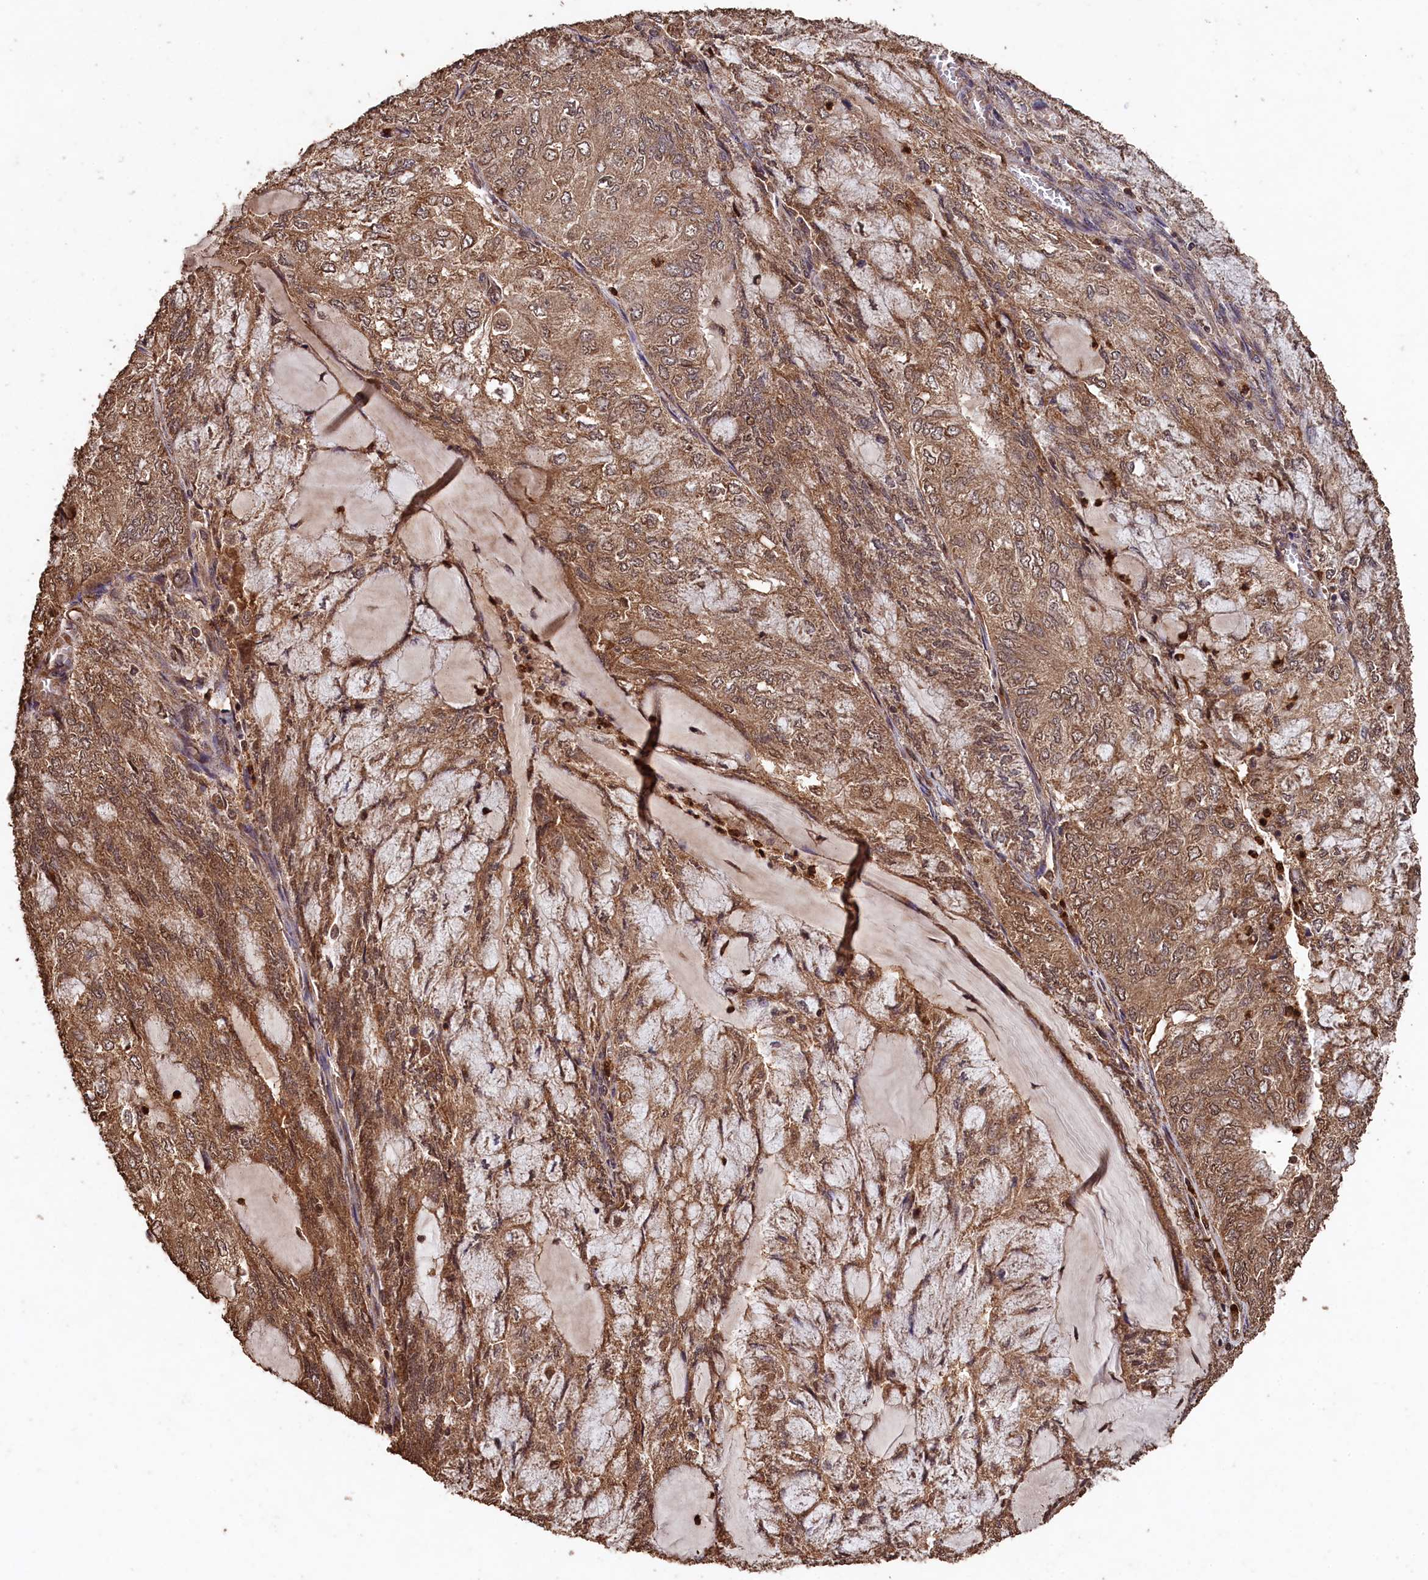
{"staining": {"intensity": "moderate", "quantity": ">75%", "location": "cytoplasmic/membranous,nuclear"}, "tissue": "endometrial cancer", "cell_type": "Tumor cells", "image_type": "cancer", "snomed": [{"axis": "morphology", "description": "Adenocarcinoma, NOS"}, {"axis": "topography", "description": "Endometrium"}], "caption": "A high-resolution photomicrograph shows IHC staining of adenocarcinoma (endometrial), which shows moderate cytoplasmic/membranous and nuclear staining in about >75% of tumor cells.", "gene": "CEP57L1", "patient": {"sex": "female", "age": 81}}